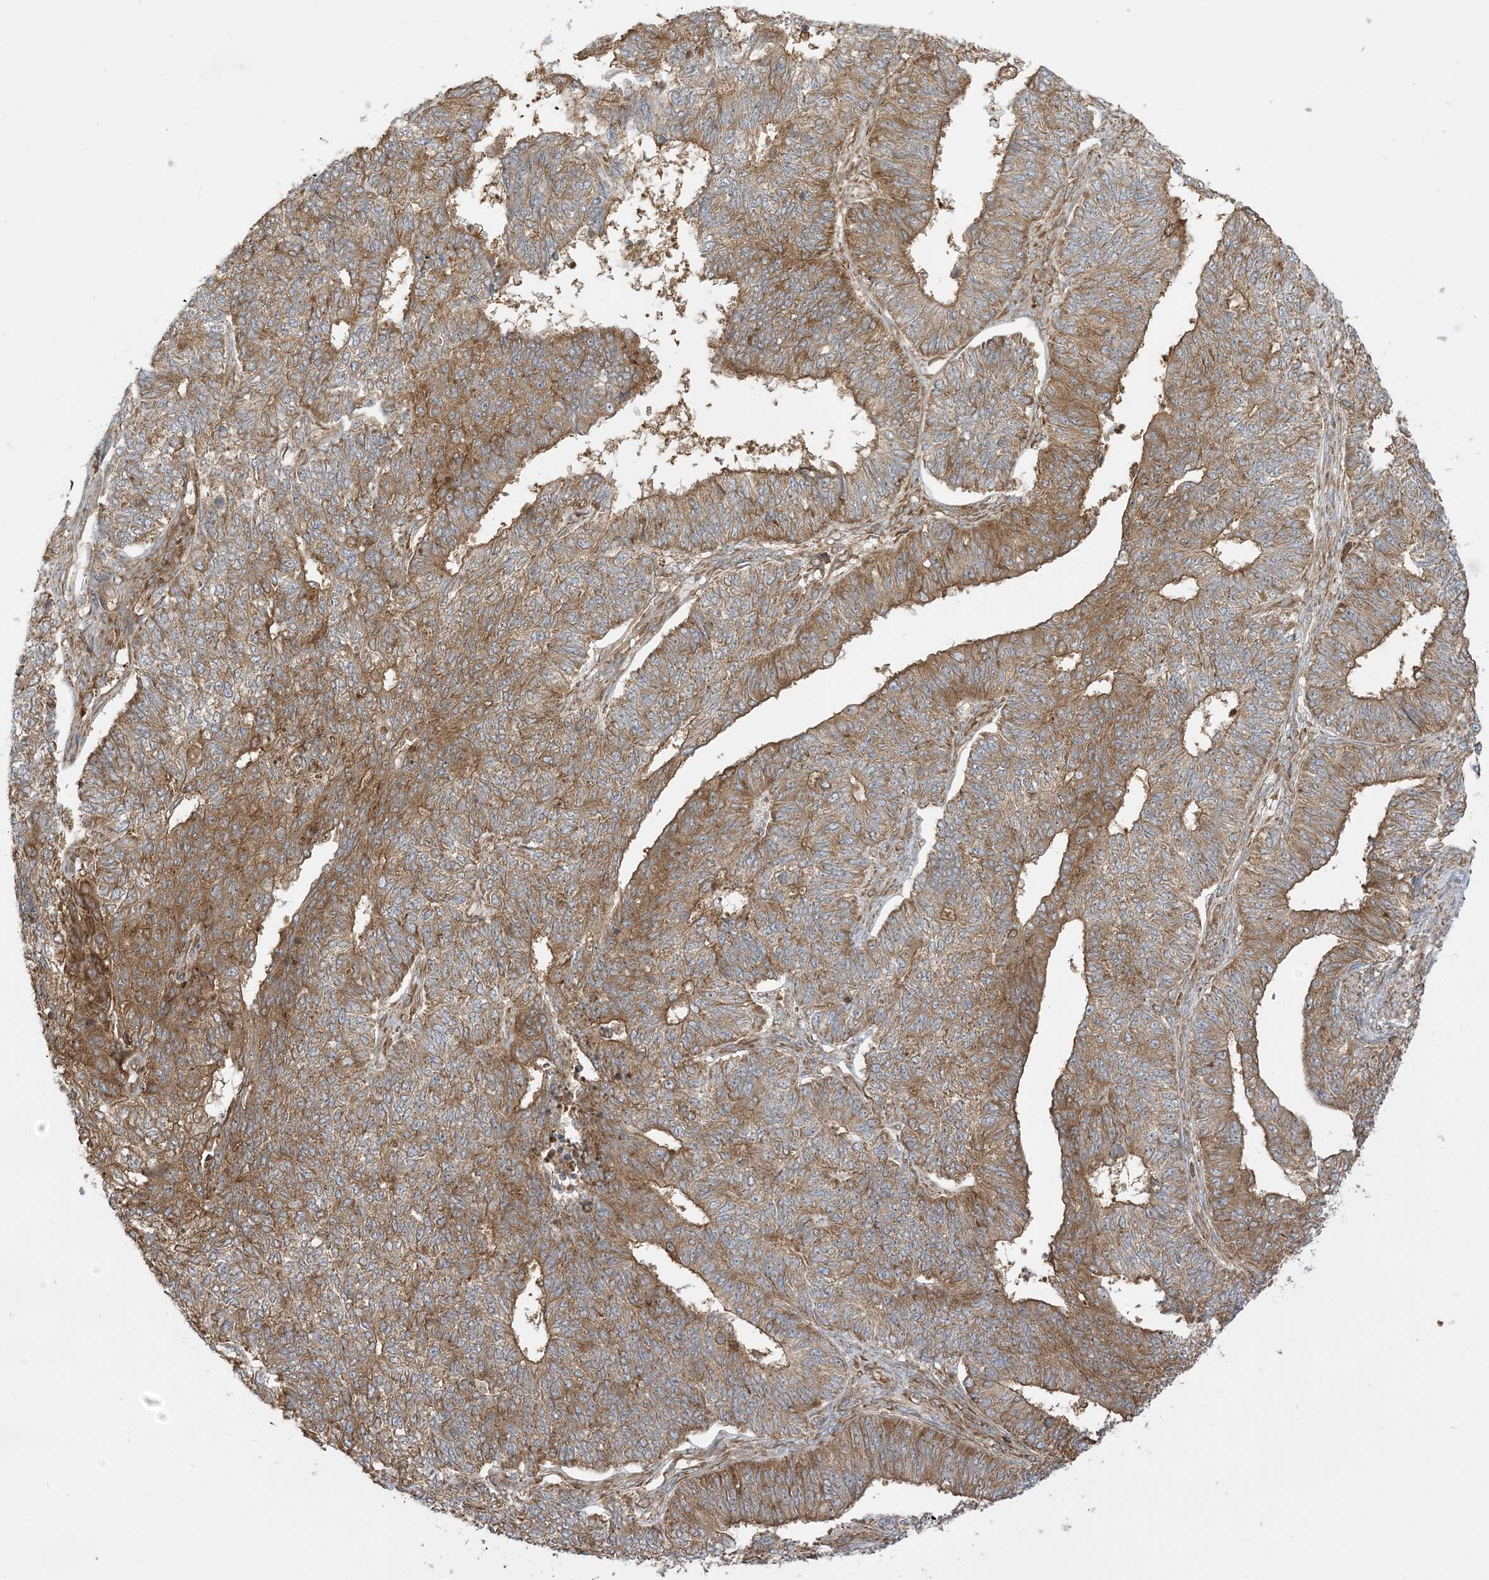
{"staining": {"intensity": "moderate", "quantity": ">75%", "location": "cytoplasmic/membranous"}, "tissue": "endometrial cancer", "cell_type": "Tumor cells", "image_type": "cancer", "snomed": [{"axis": "morphology", "description": "Adenocarcinoma, NOS"}, {"axis": "topography", "description": "Endometrium"}], "caption": "High-magnification brightfield microscopy of endometrial cancer (adenocarcinoma) stained with DAB (3,3'-diaminobenzidine) (brown) and counterstained with hematoxylin (blue). tumor cells exhibit moderate cytoplasmic/membranous expression is present in approximately>75% of cells.", "gene": "SRP72", "patient": {"sex": "female", "age": 32}}